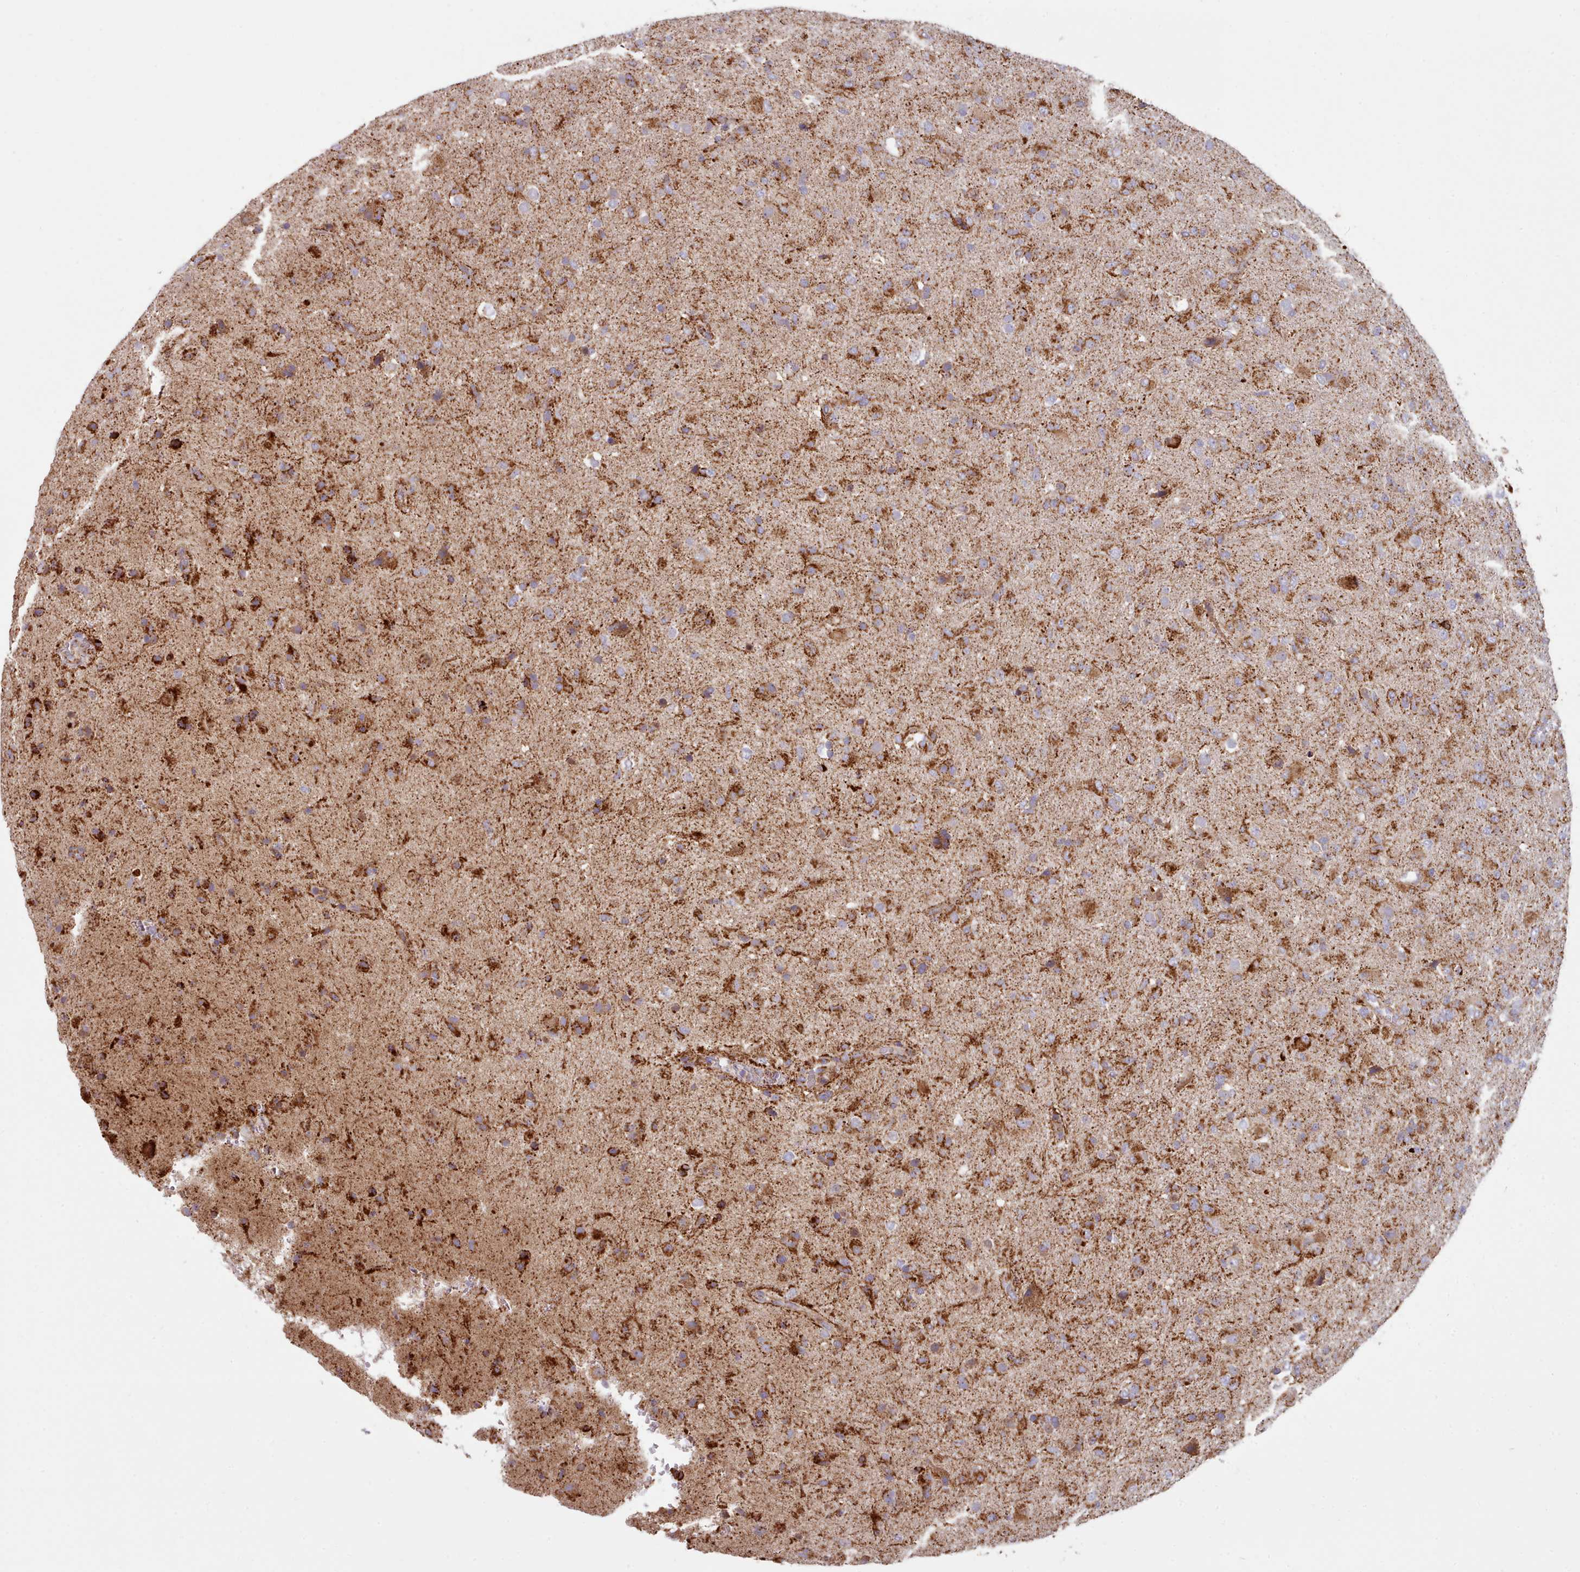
{"staining": {"intensity": "moderate", "quantity": ">75%", "location": "cytoplasmic/membranous"}, "tissue": "glioma", "cell_type": "Tumor cells", "image_type": "cancer", "snomed": [{"axis": "morphology", "description": "Glioma, malignant, Low grade"}, {"axis": "topography", "description": "Brain"}], "caption": "Glioma stained with a protein marker reveals moderate staining in tumor cells.", "gene": "HSDL2", "patient": {"sex": "male", "age": 65}}